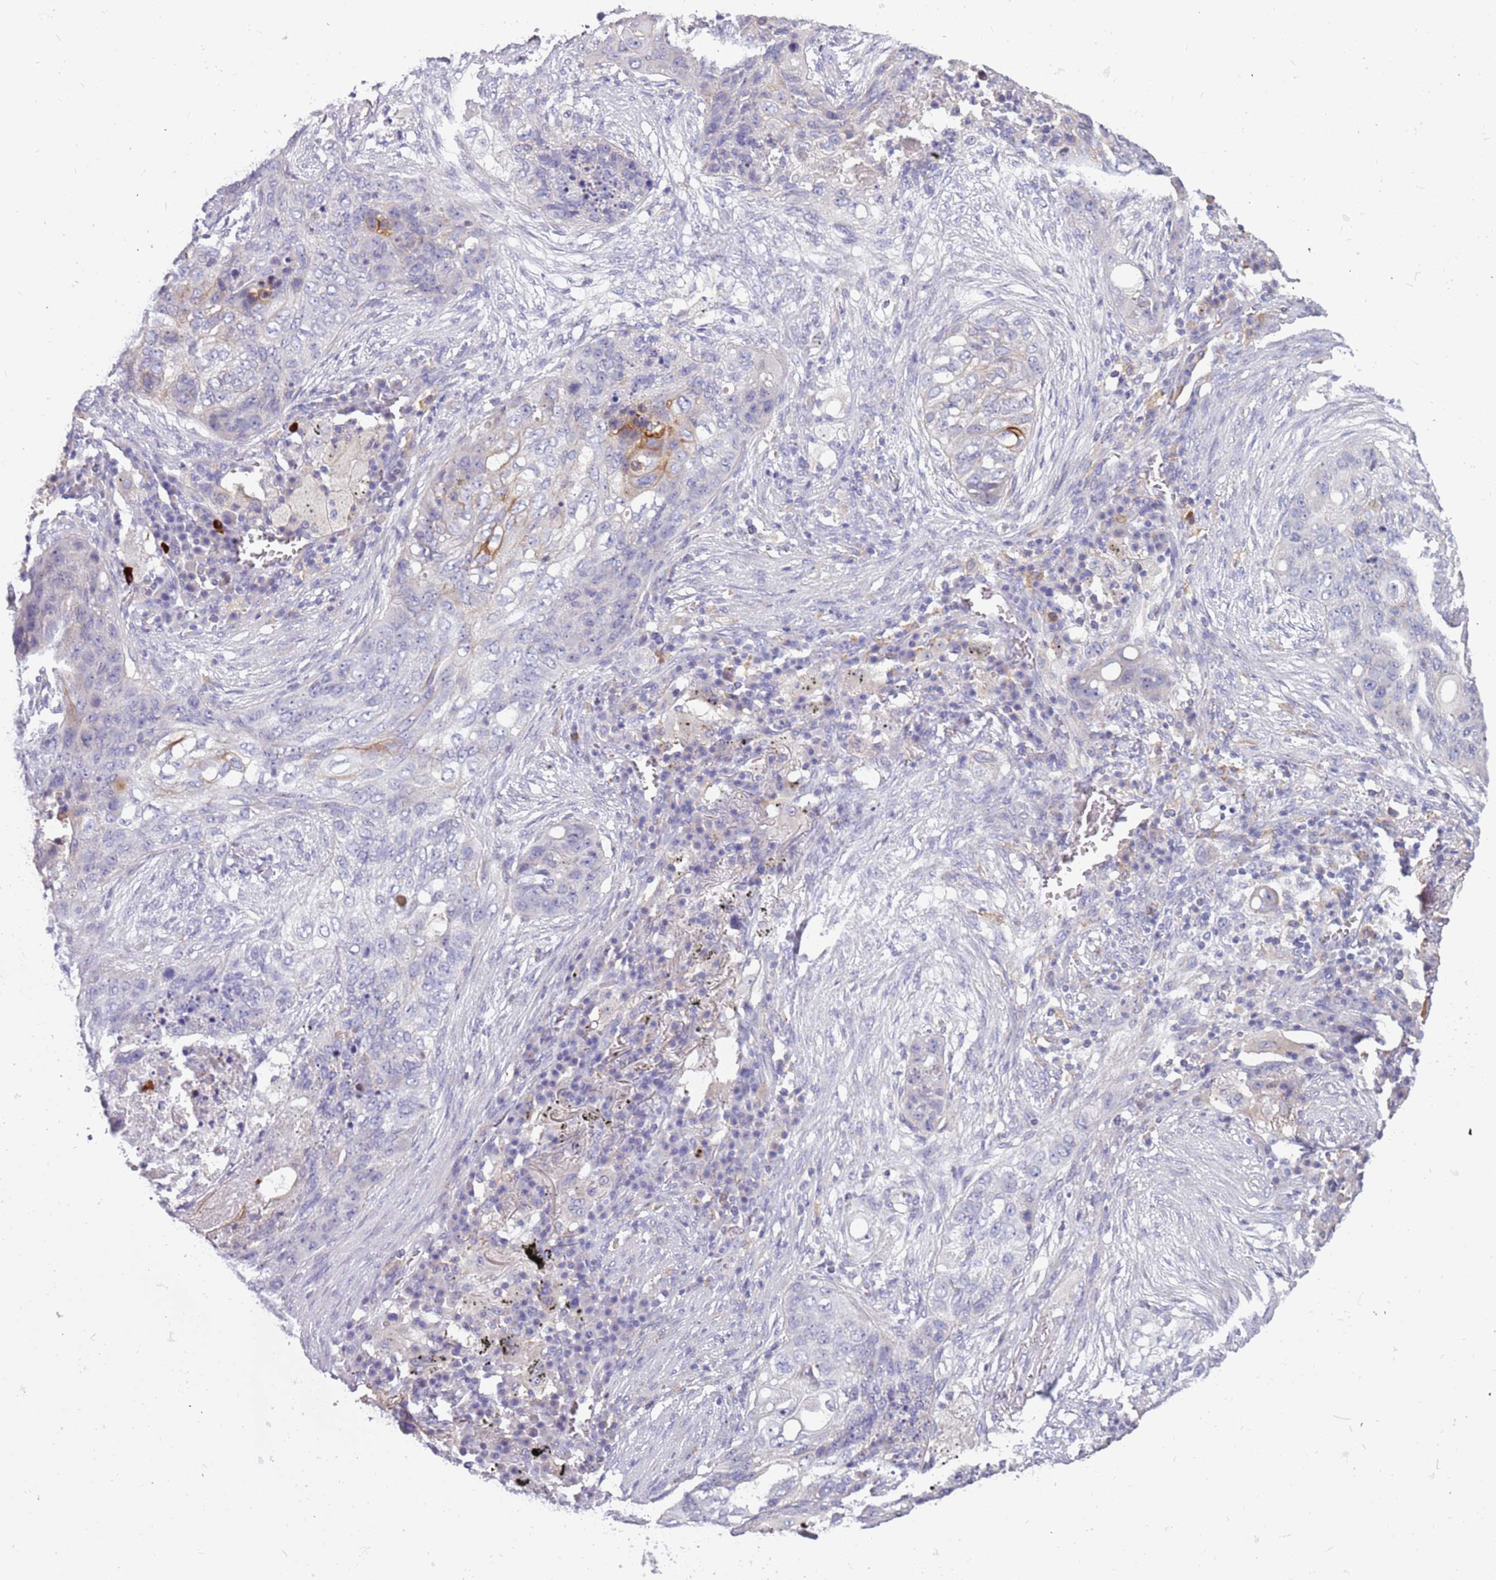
{"staining": {"intensity": "negative", "quantity": "none", "location": "none"}, "tissue": "lung cancer", "cell_type": "Tumor cells", "image_type": "cancer", "snomed": [{"axis": "morphology", "description": "Squamous cell carcinoma, NOS"}, {"axis": "topography", "description": "Lung"}], "caption": "This image is of lung squamous cell carcinoma stained with immunohistochemistry (IHC) to label a protein in brown with the nuclei are counter-stained blue. There is no expression in tumor cells.", "gene": "RHCG", "patient": {"sex": "female", "age": 63}}